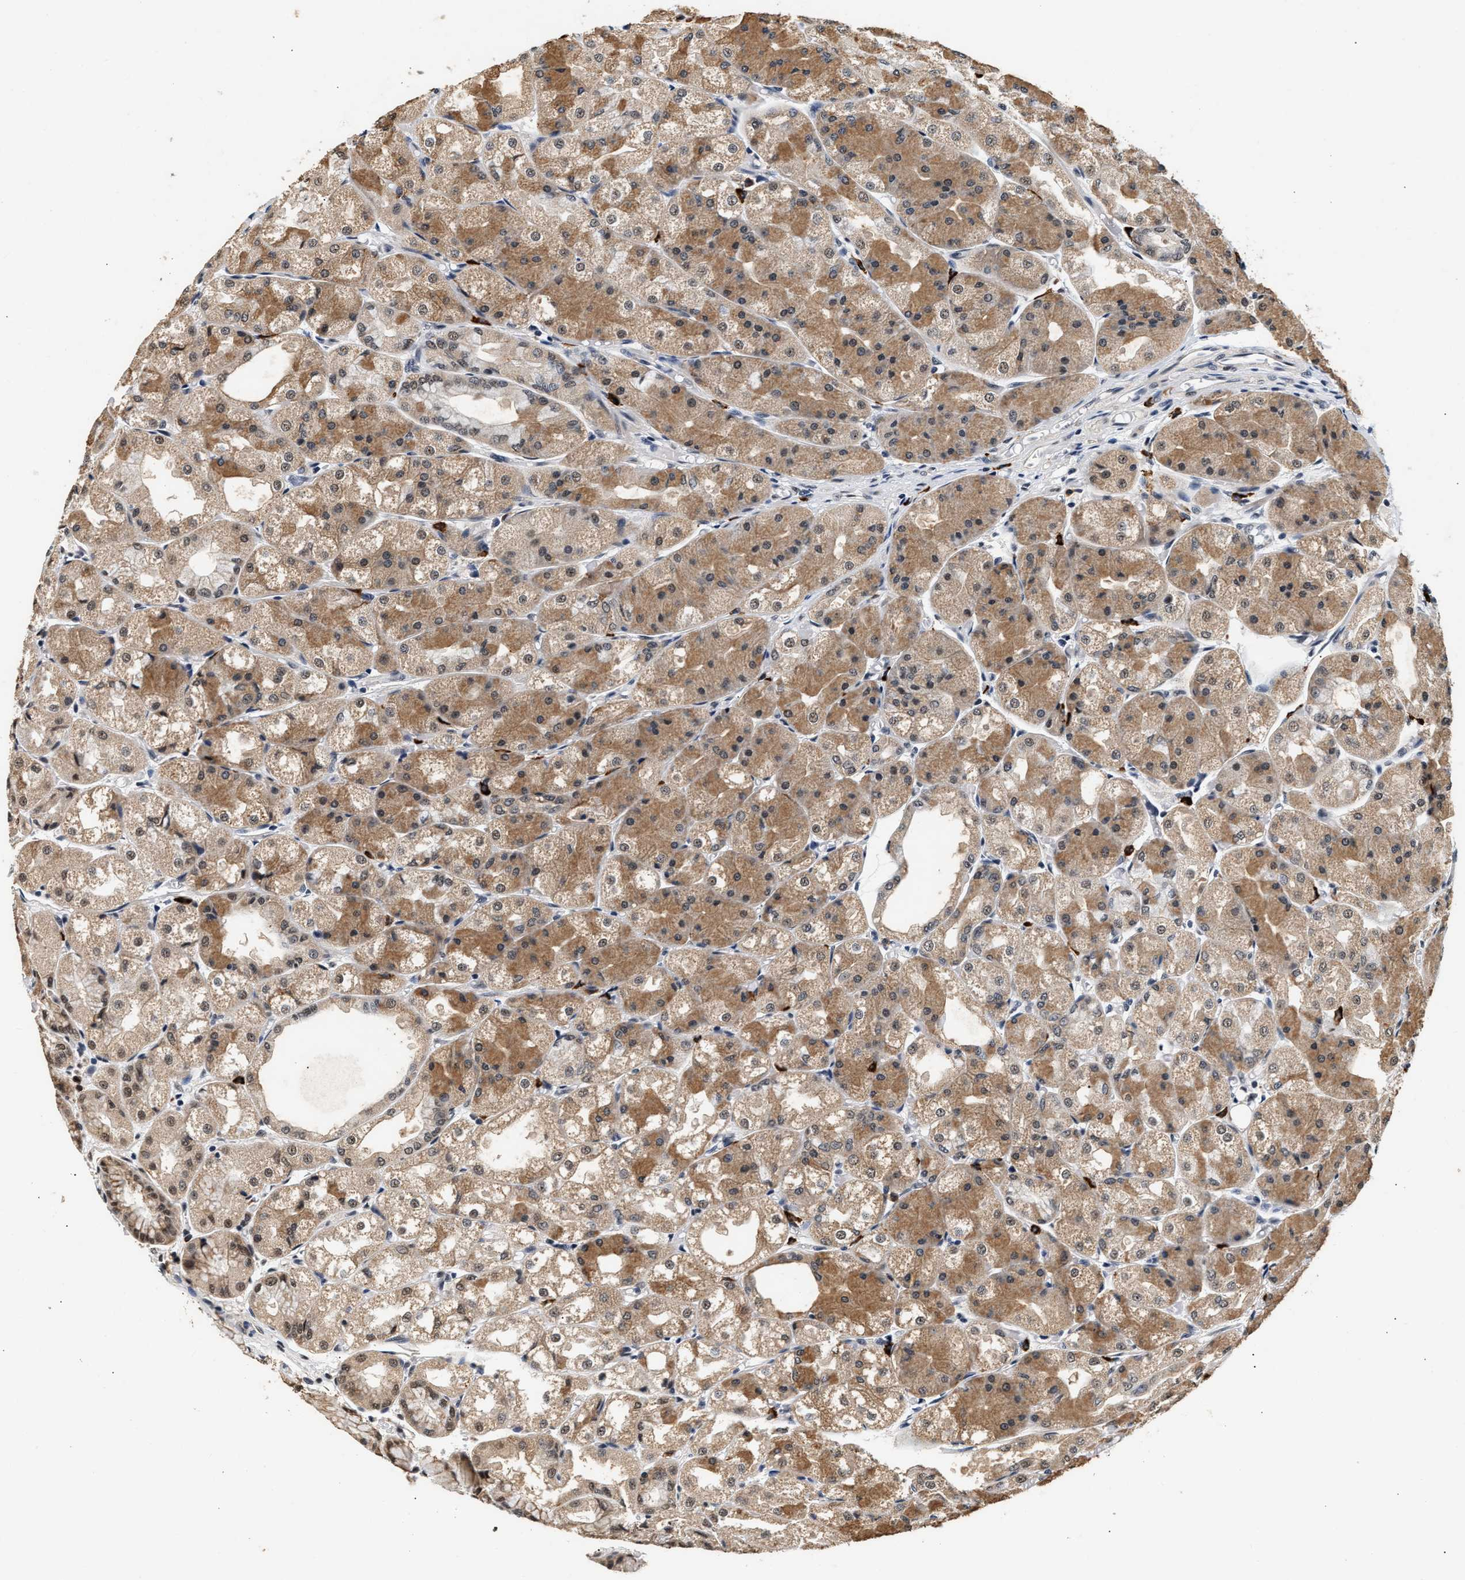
{"staining": {"intensity": "moderate", "quantity": ">75%", "location": "cytoplasmic/membranous,nuclear"}, "tissue": "stomach", "cell_type": "Glandular cells", "image_type": "normal", "snomed": [{"axis": "morphology", "description": "Normal tissue, NOS"}, {"axis": "topography", "description": "Stomach, upper"}], "caption": "This histopathology image exhibits benign stomach stained with immunohistochemistry (IHC) to label a protein in brown. The cytoplasmic/membranous,nuclear of glandular cells show moderate positivity for the protein. Nuclei are counter-stained blue.", "gene": "THOC1", "patient": {"sex": "male", "age": 72}}